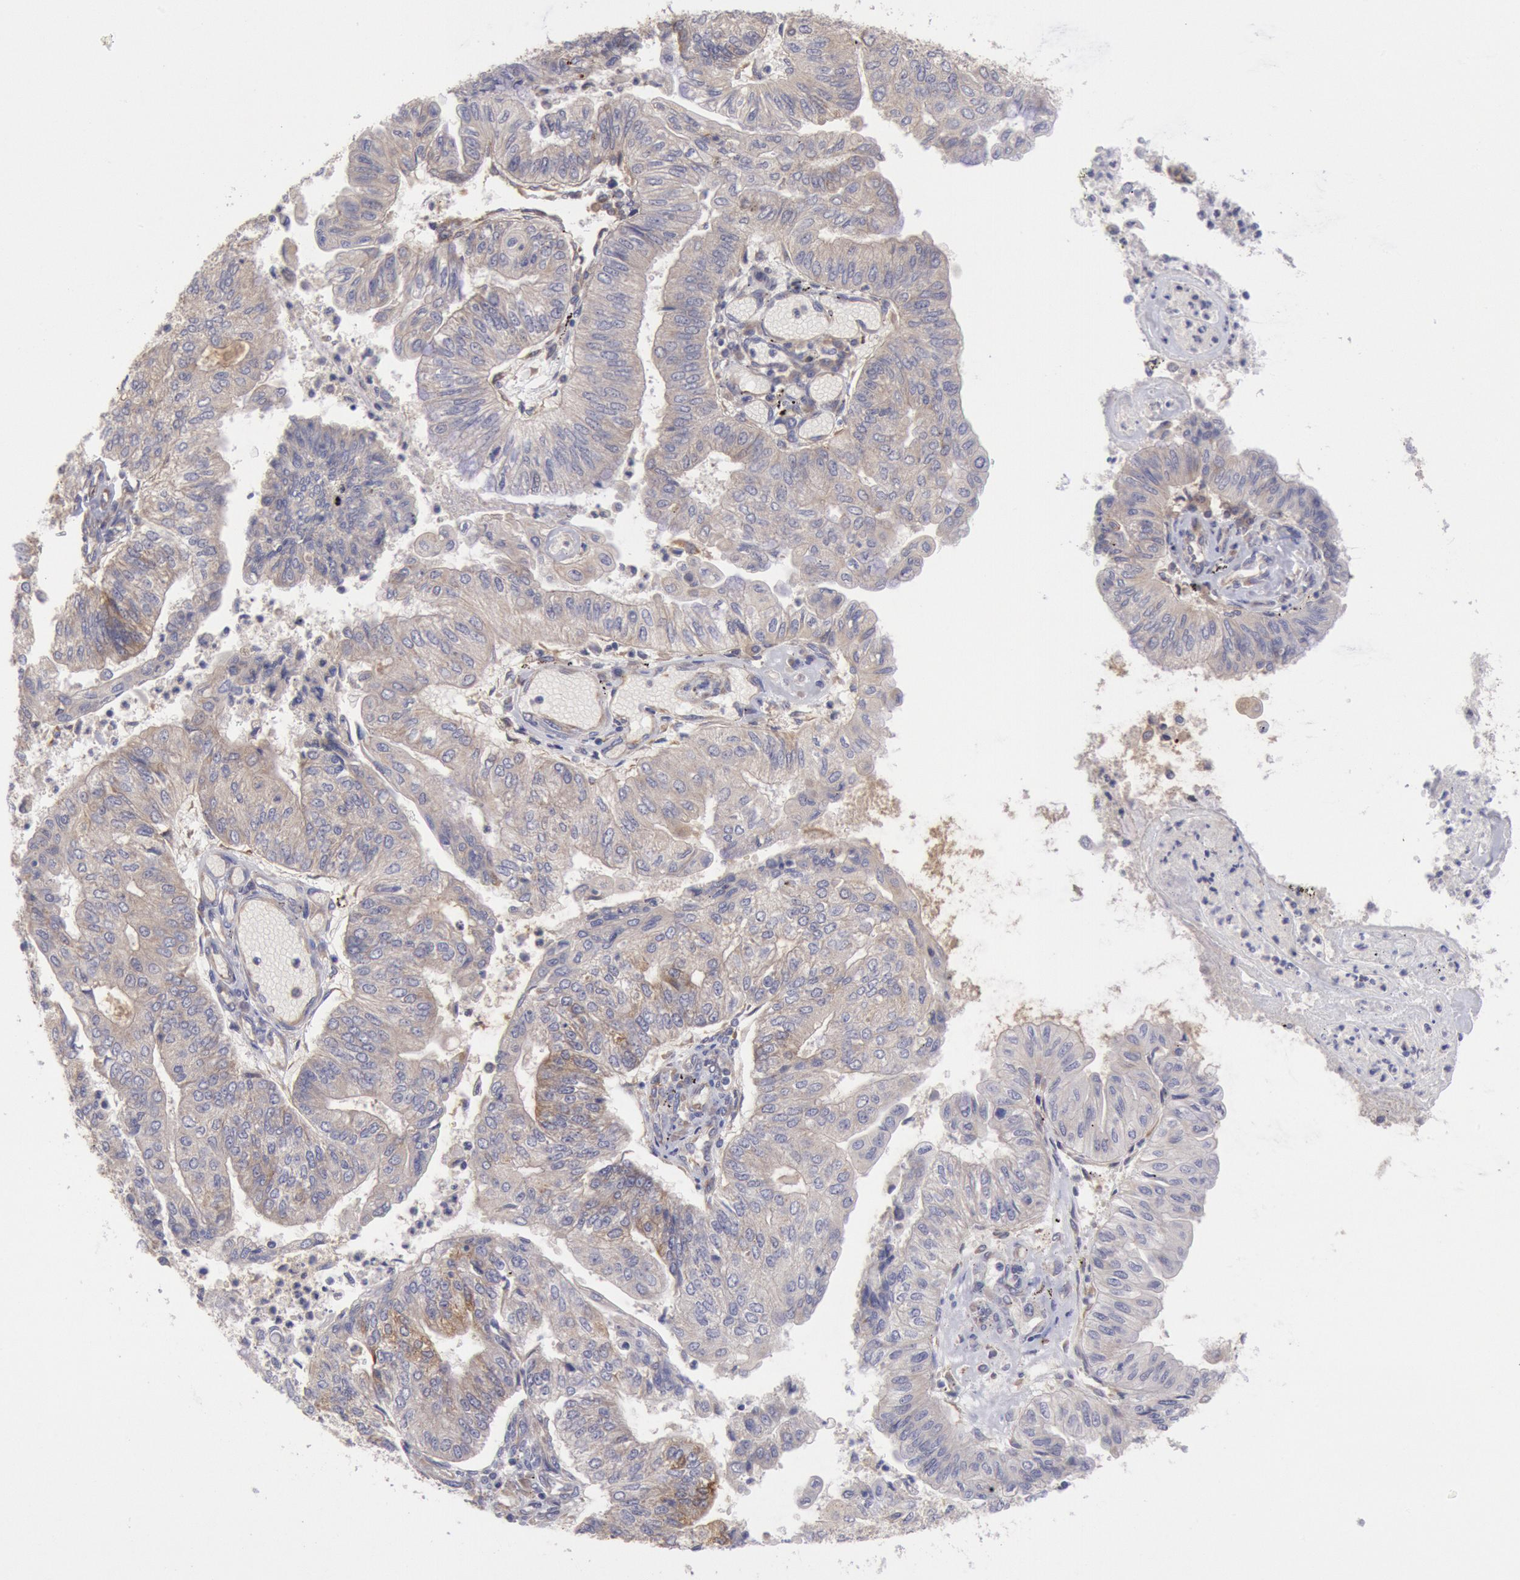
{"staining": {"intensity": "weak", "quantity": ">75%", "location": "cytoplasmic/membranous"}, "tissue": "endometrial cancer", "cell_type": "Tumor cells", "image_type": "cancer", "snomed": [{"axis": "morphology", "description": "Adenocarcinoma, NOS"}, {"axis": "topography", "description": "Endometrium"}], "caption": "Endometrial adenocarcinoma was stained to show a protein in brown. There is low levels of weak cytoplasmic/membranous positivity in approximately >75% of tumor cells.", "gene": "RNF139", "patient": {"sex": "female", "age": 59}}